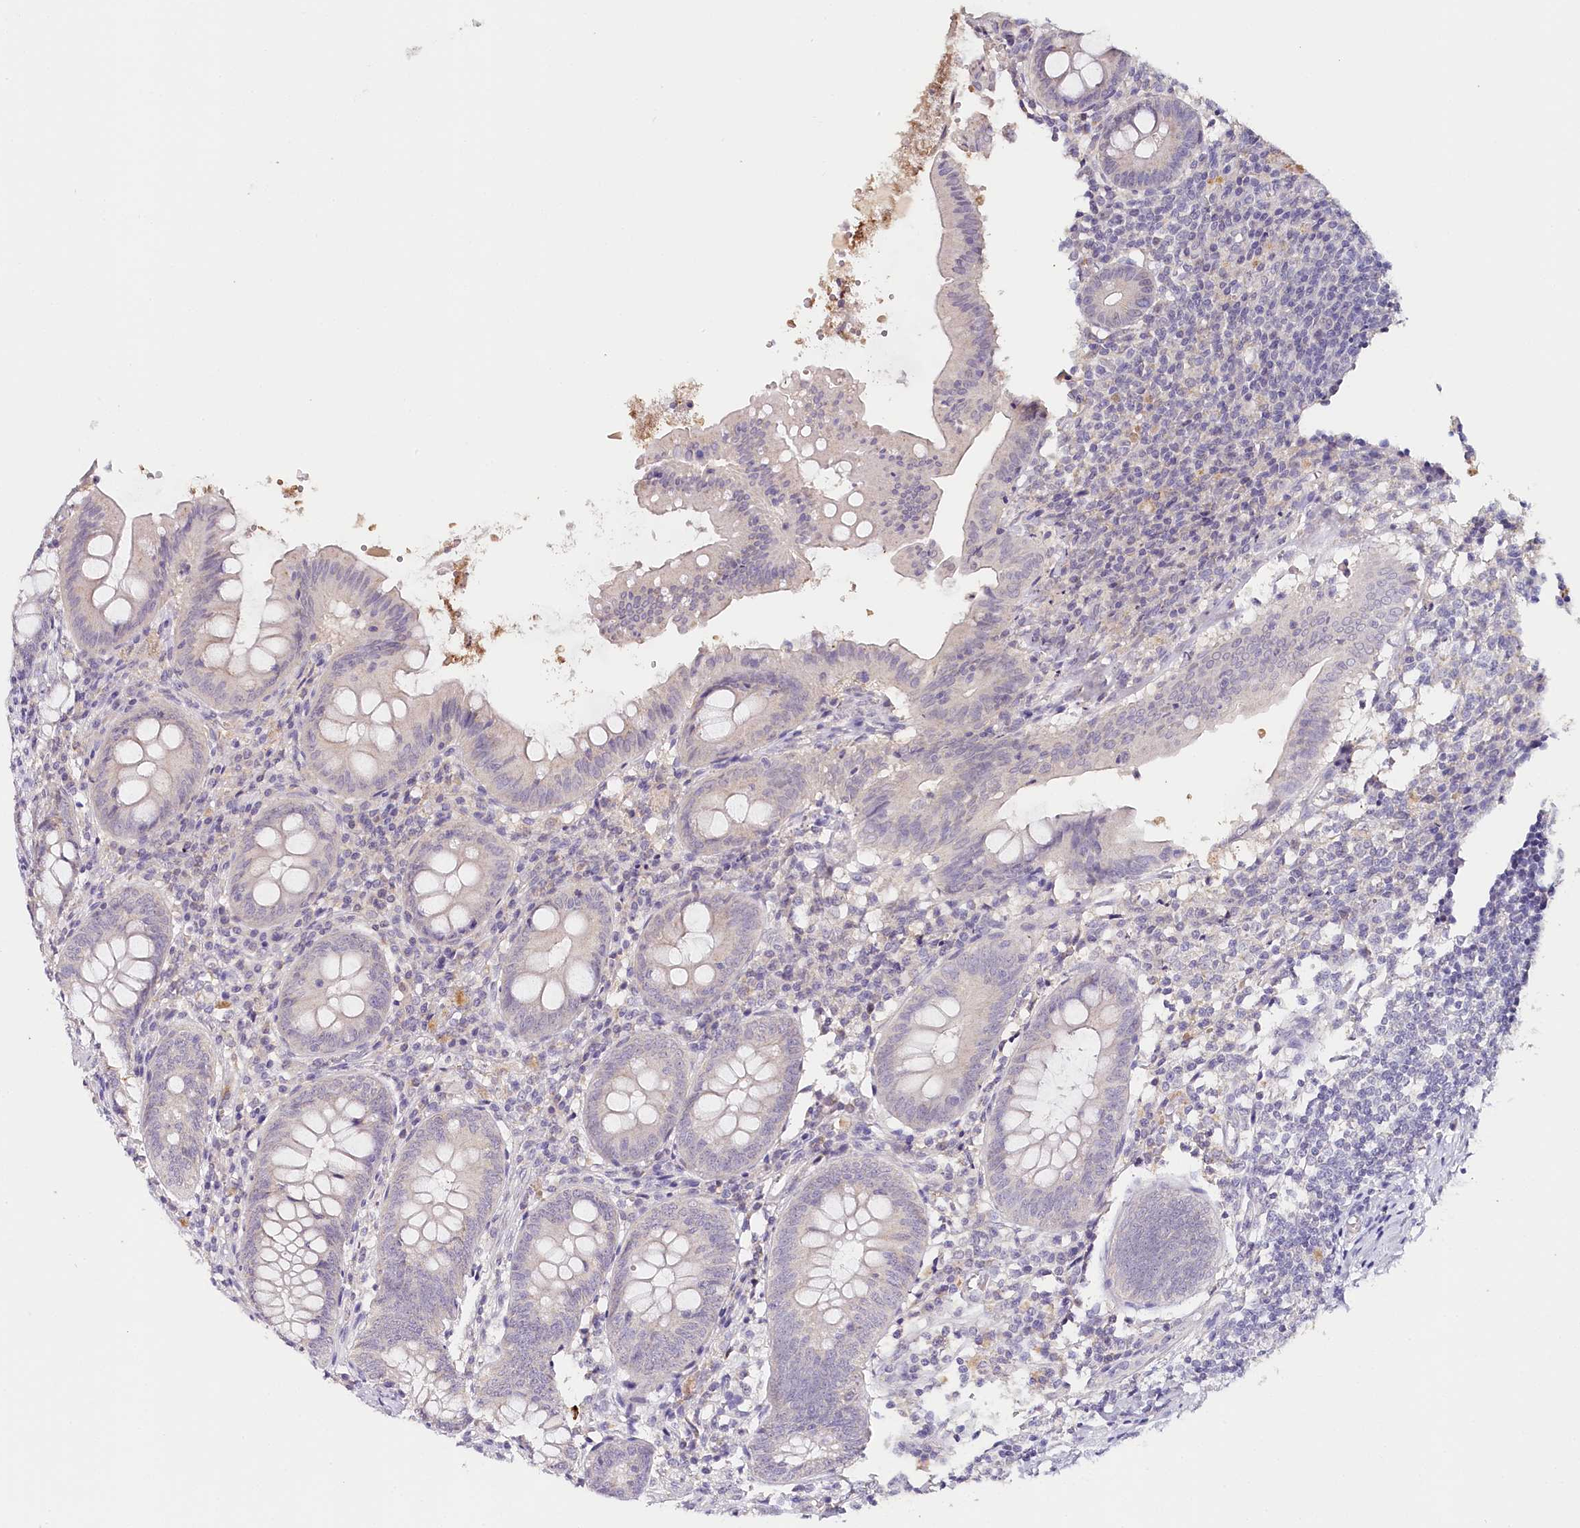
{"staining": {"intensity": "negative", "quantity": "none", "location": "none"}, "tissue": "appendix", "cell_type": "Glandular cells", "image_type": "normal", "snomed": [{"axis": "morphology", "description": "Normal tissue, NOS"}, {"axis": "topography", "description": "Appendix"}], "caption": "This is an immunohistochemistry (IHC) micrograph of unremarkable appendix. There is no expression in glandular cells.", "gene": "TP53", "patient": {"sex": "female", "age": 54}}